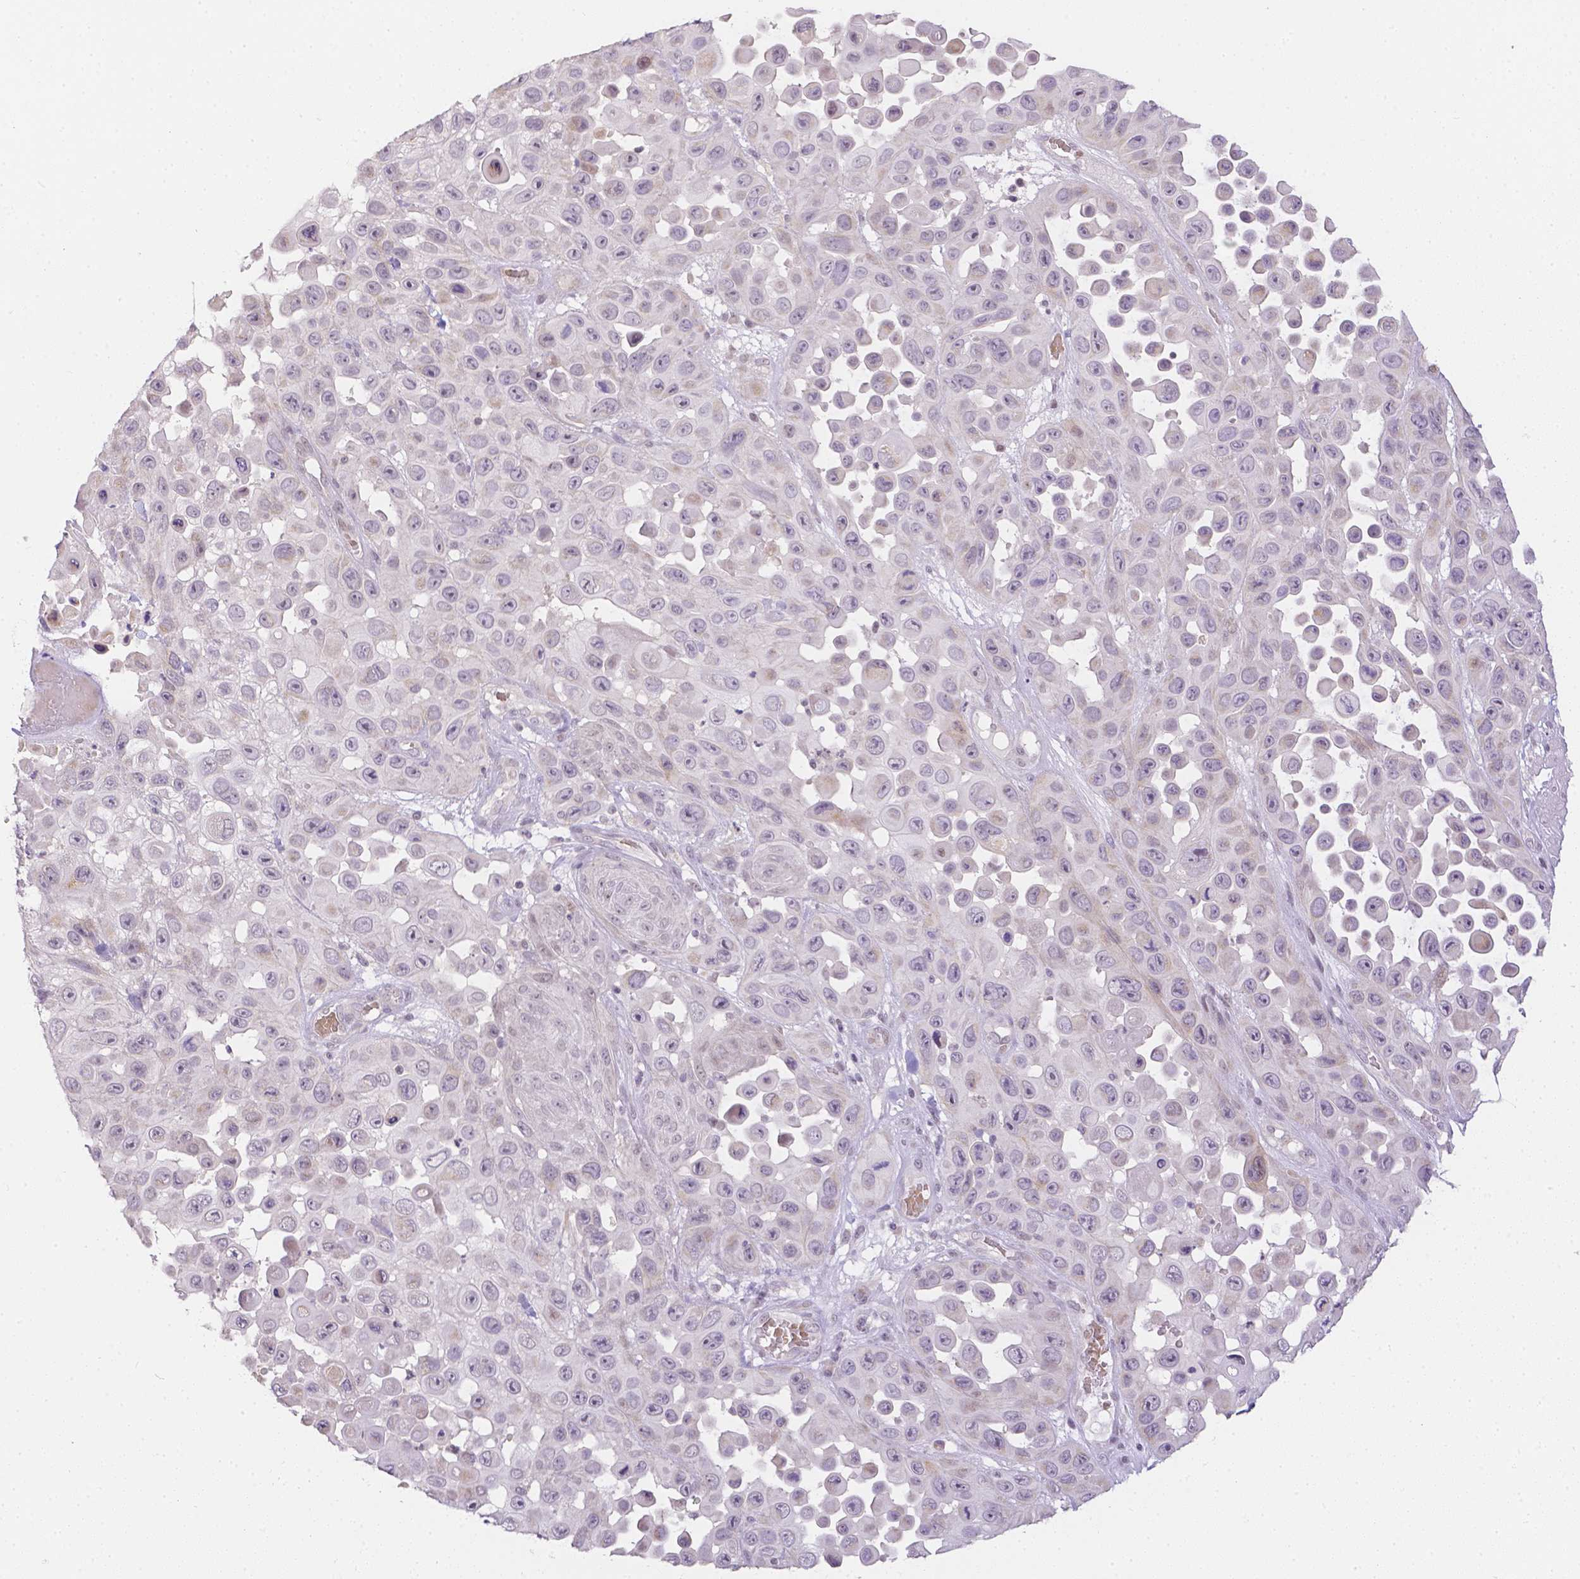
{"staining": {"intensity": "negative", "quantity": "none", "location": "none"}, "tissue": "skin cancer", "cell_type": "Tumor cells", "image_type": "cancer", "snomed": [{"axis": "morphology", "description": "Squamous cell carcinoma, NOS"}, {"axis": "topography", "description": "Skin"}], "caption": "The micrograph exhibits no staining of tumor cells in squamous cell carcinoma (skin). (DAB IHC with hematoxylin counter stain).", "gene": "ZNF280B", "patient": {"sex": "male", "age": 81}}